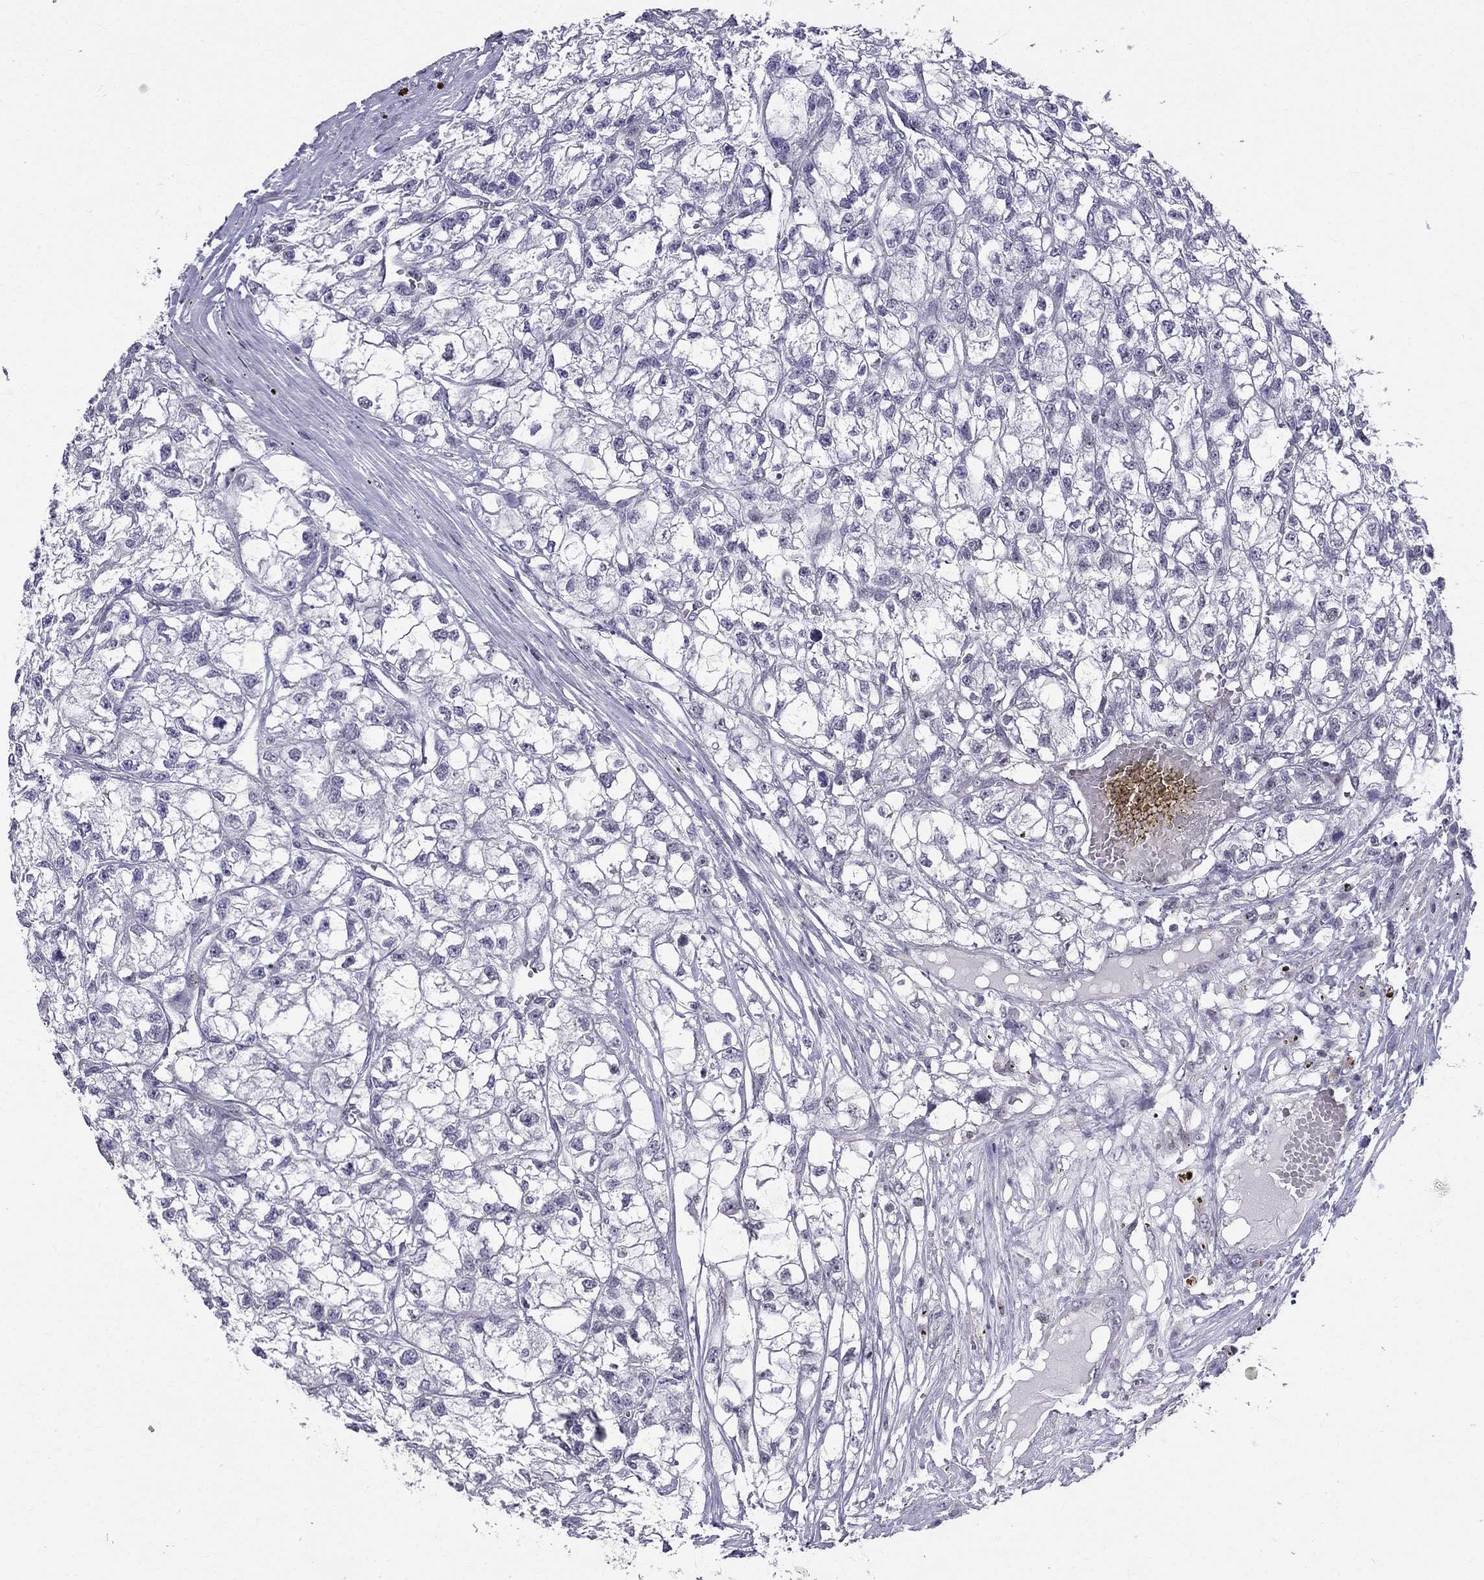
{"staining": {"intensity": "negative", "quantity": "none", "location": "none"}, "tissue": "renal cancer", "cell_type": "Tumor cells", "image_type": "cancer", "snomed": [{"axis": "morphology", "description": "Adenocarcinoma, NOS"}, {"axis": "topography", "description": "Kidney"}], "caption": "Human renal cancer stained for a protein using immunohistochemistry displays no expression in tumor cells.", "gene": "BAG5", "patient": {"sex": "male", "age": 56}}